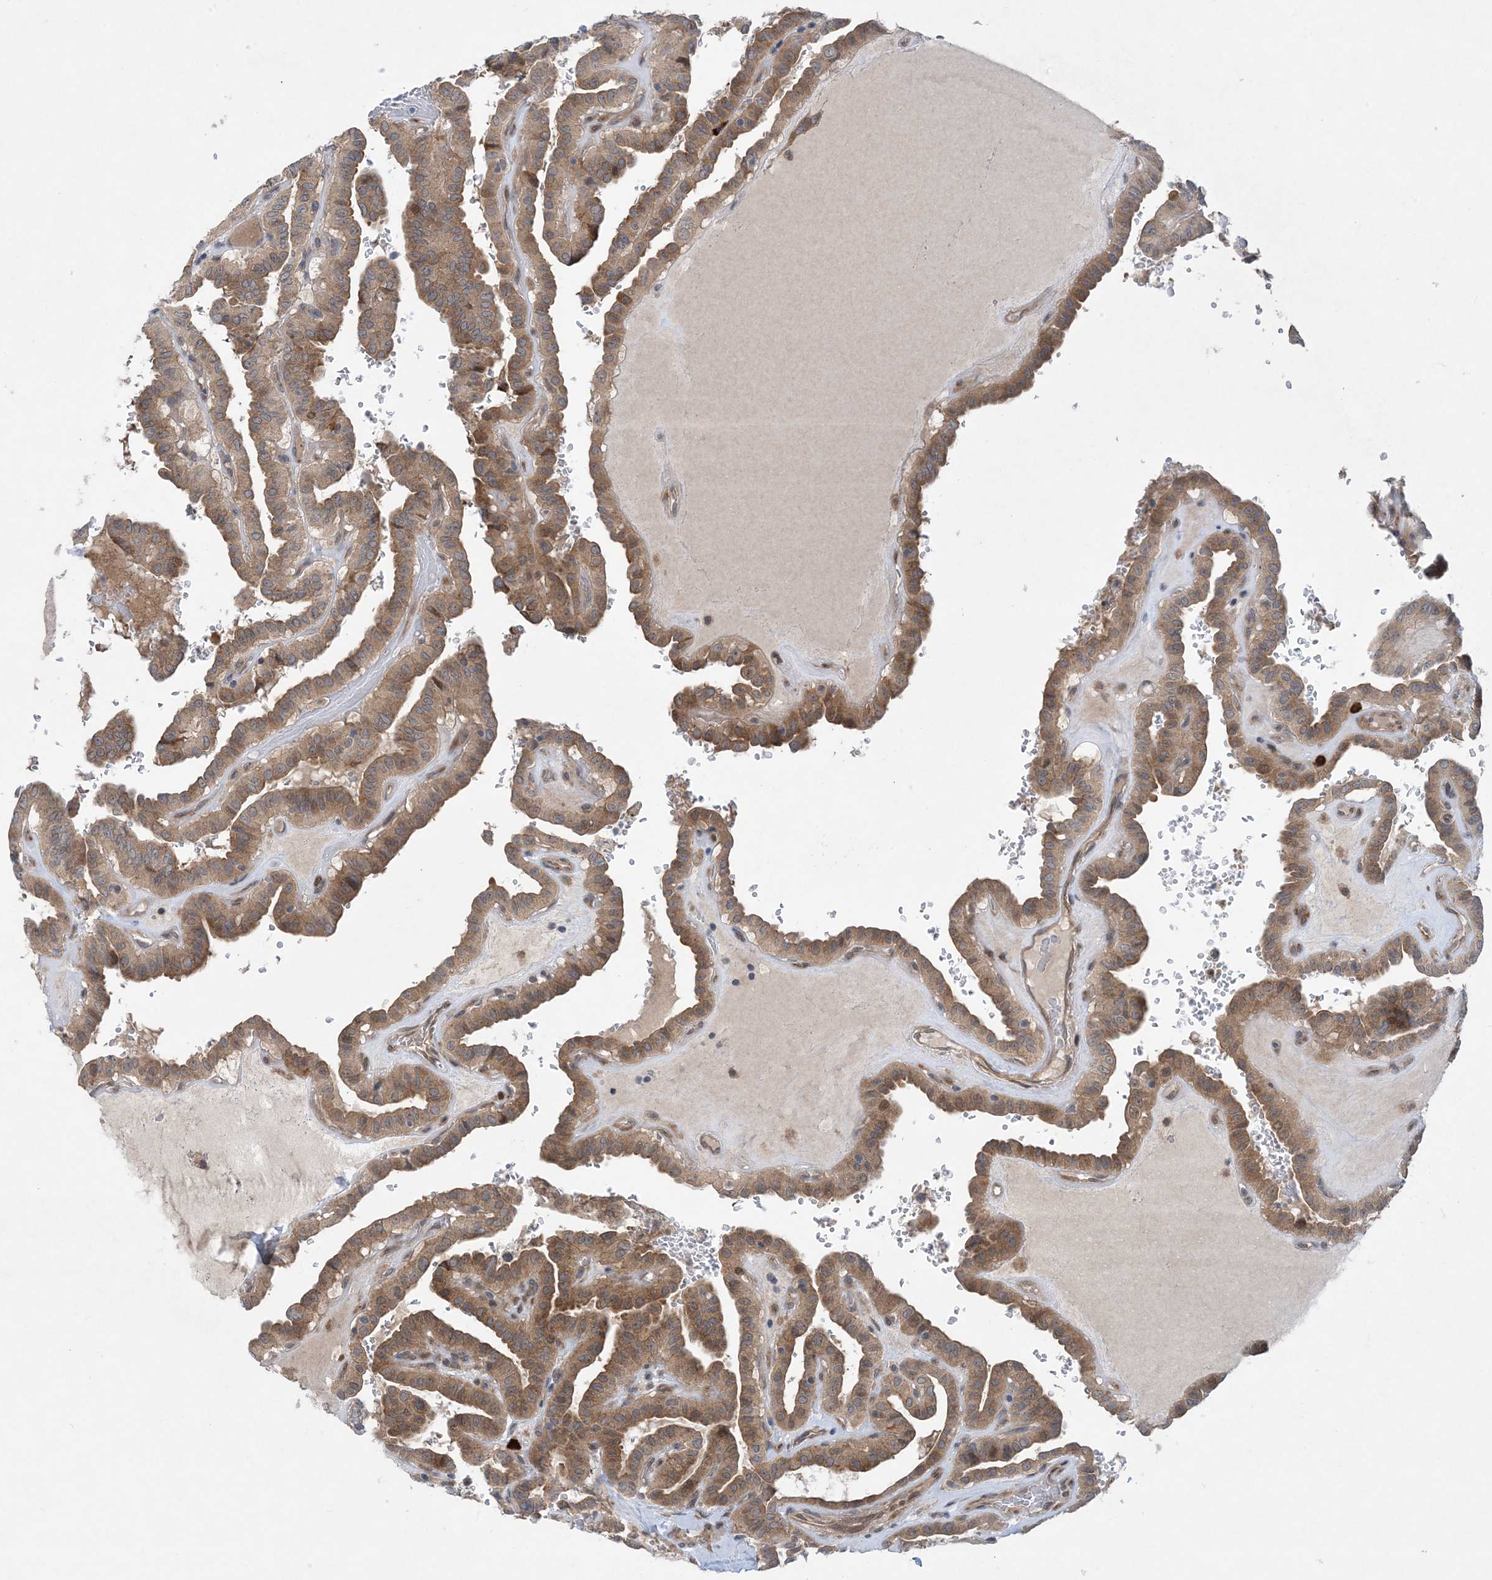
{"staining": {"intensity": "moderate", "quantity": ">75%", "location": "cytoplasmic/membranous"}, "tissue": "thyroid cancer", "cell_type": "Tumor cells", "image_type": "cancer", "snomed": [{"axis": "morphology", "description": "Papillary adenocarcinoma, NOS"}, {"axis": "topography", "description": "Thyroid gland"}], "caption": "A medium amount of moderate cytoplasmic/membranous staining is identified in approximately >75% of tumor cells in thyroid cancer tissue.", "gene": "PHOSPHO2", "patient": {"sex": "male", "age": 77}}